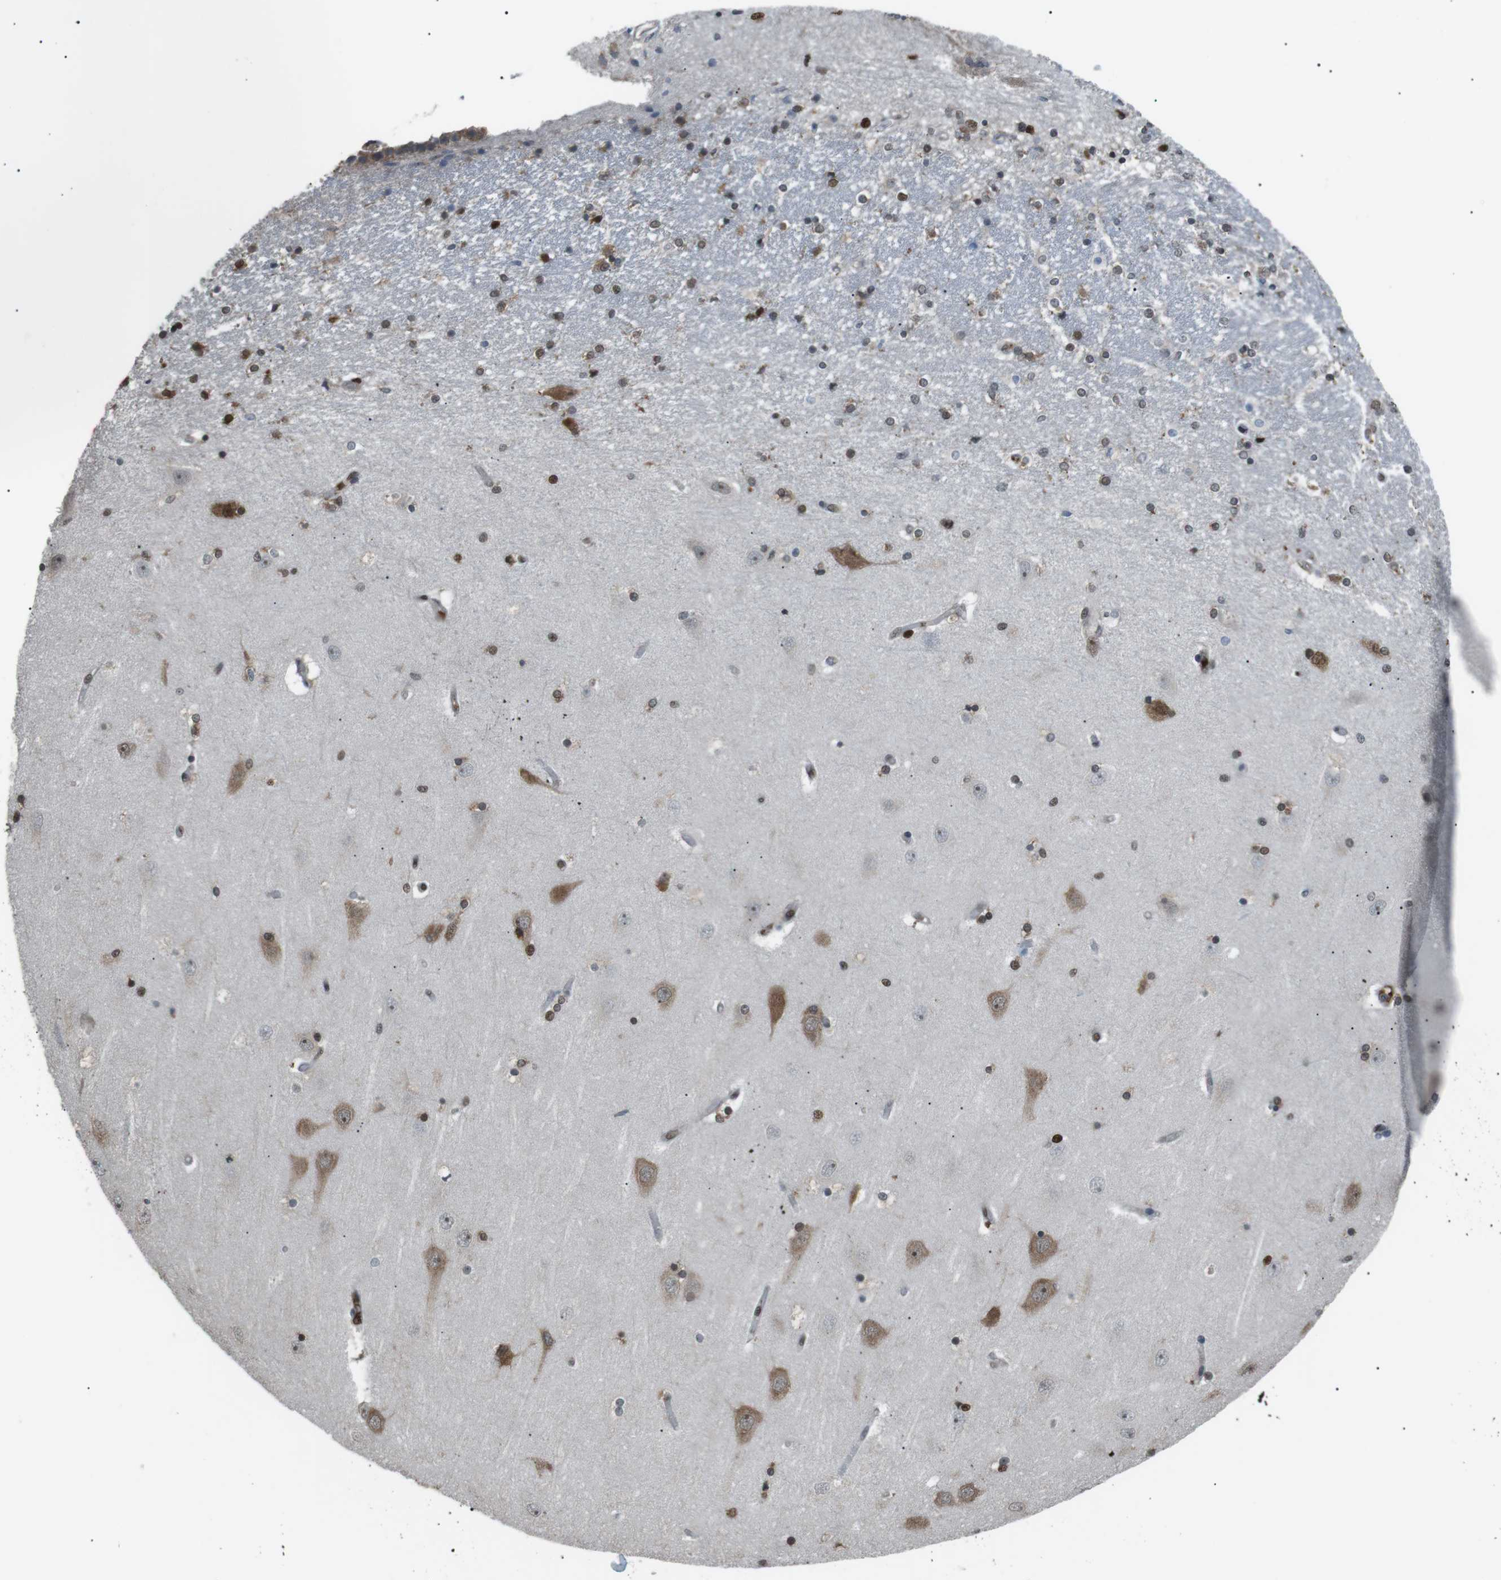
{"staining": {"intensity": "moderate", "quantity": "25%-75%", "location": "cytoplasmic/membranous,nuclear"}, "tissue": "hippocampus", "cell_type": "Glial cells", "image_type": "normal", "snomed": [{"axis": "morphology", "description": "Normal tissue, NOS"}, {"axis": "topography", "description": "Hippocampus"}], "caption": "Protein analysis of unremarkable hippocampus demonstrates moderate cytoplasmic/membranous,nuclear expression in about 25%-75% of glial cells.", "gene": "SRPK2", "patient": {"sex": "female", "age": 54}}